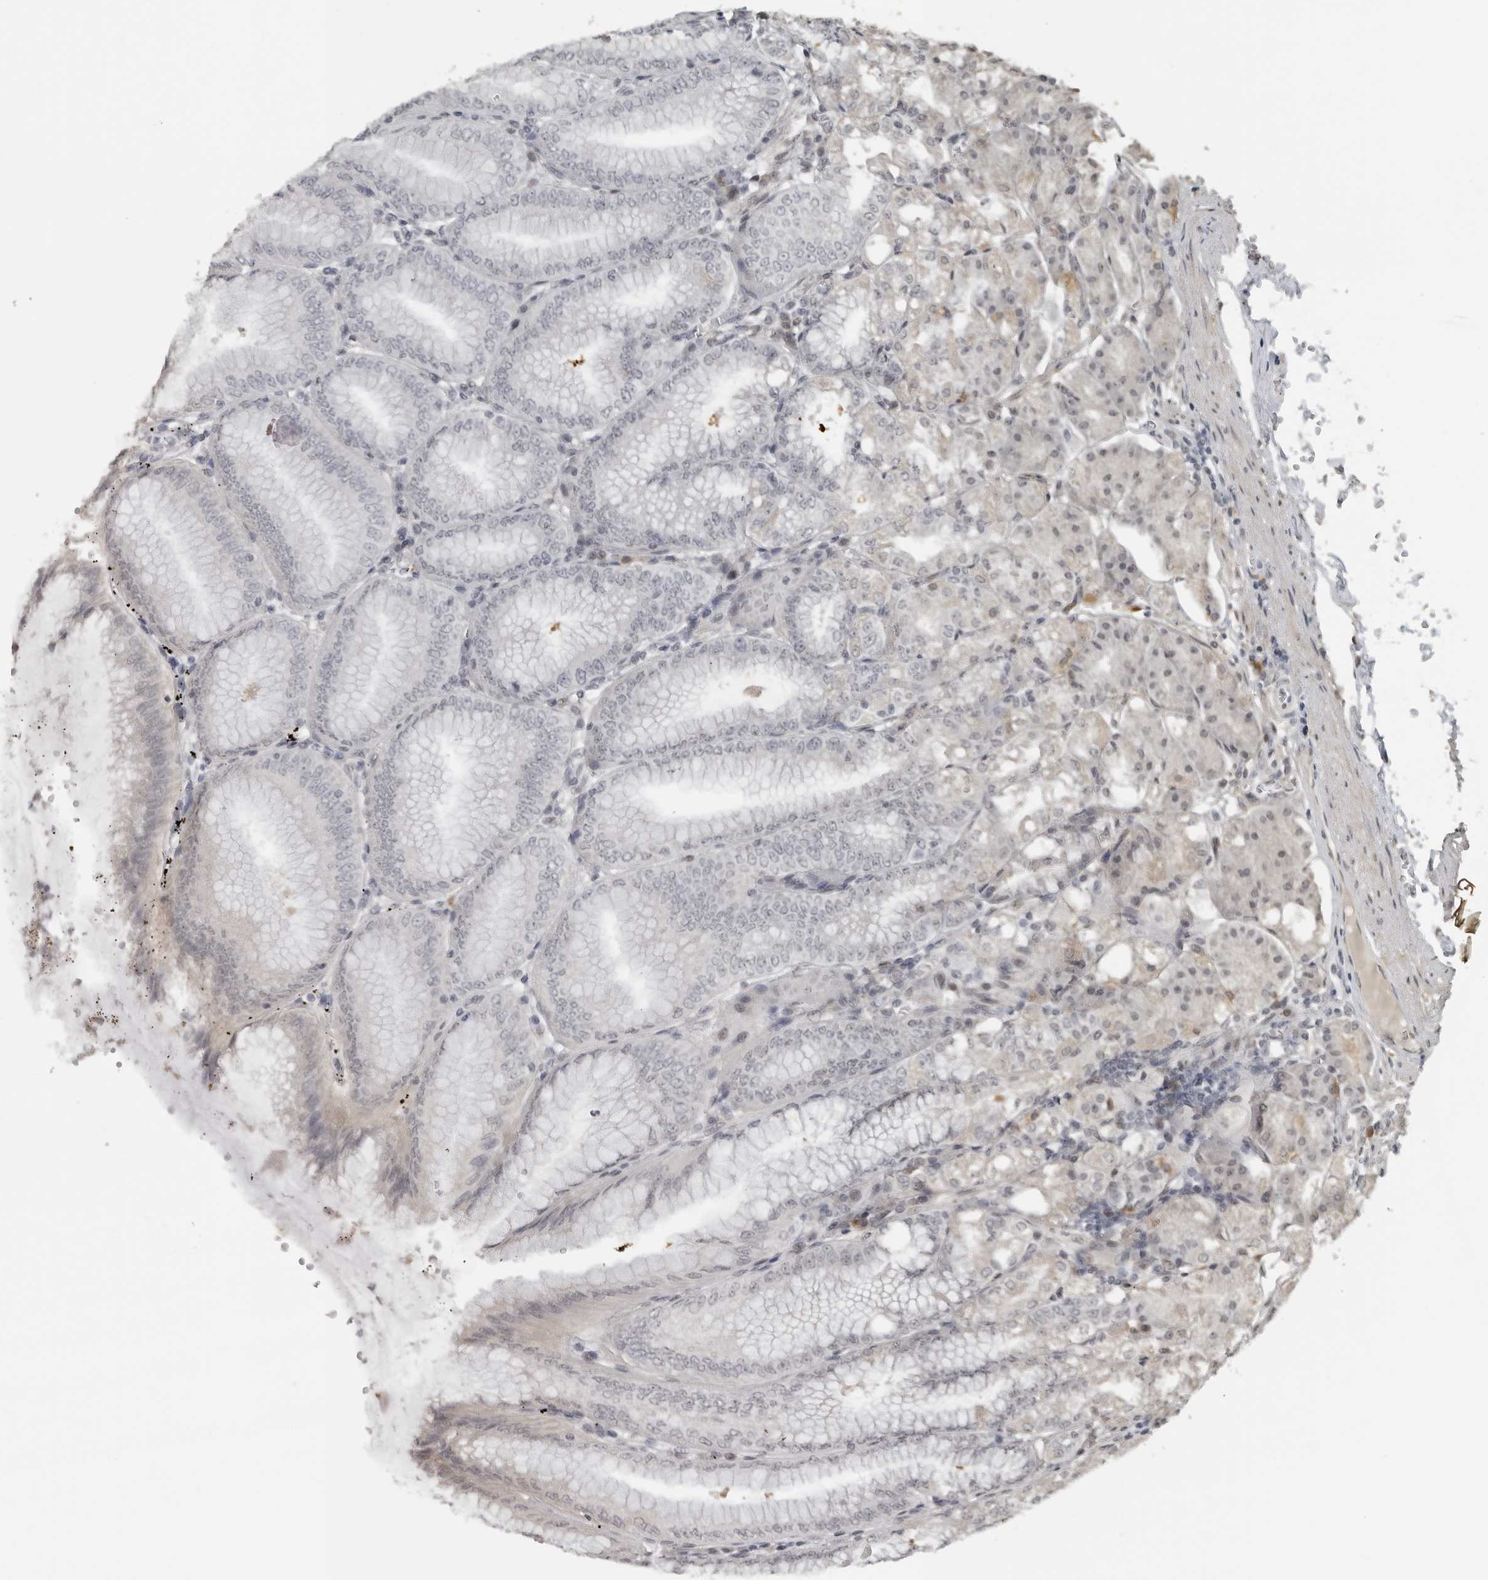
{"staining": {"intensity": "moderate", "quantity": "25%-75%", "location": "nuclear"}, "tissue": "stomach", "cell_type": "Glandular cells", "image_type": "normal", "snomed": [{"axis": "morphology", "description": "Normal tissue, NOS"}, {"axis": "topography", "description": "Stomach, lower"}], "caption": "Protein expression analysis of benign stomach displays moderate nuclear staining in about 25%-75% of glandular cells.", "gene": "MAF", "patient": {"sex": "male", "age": 71}}